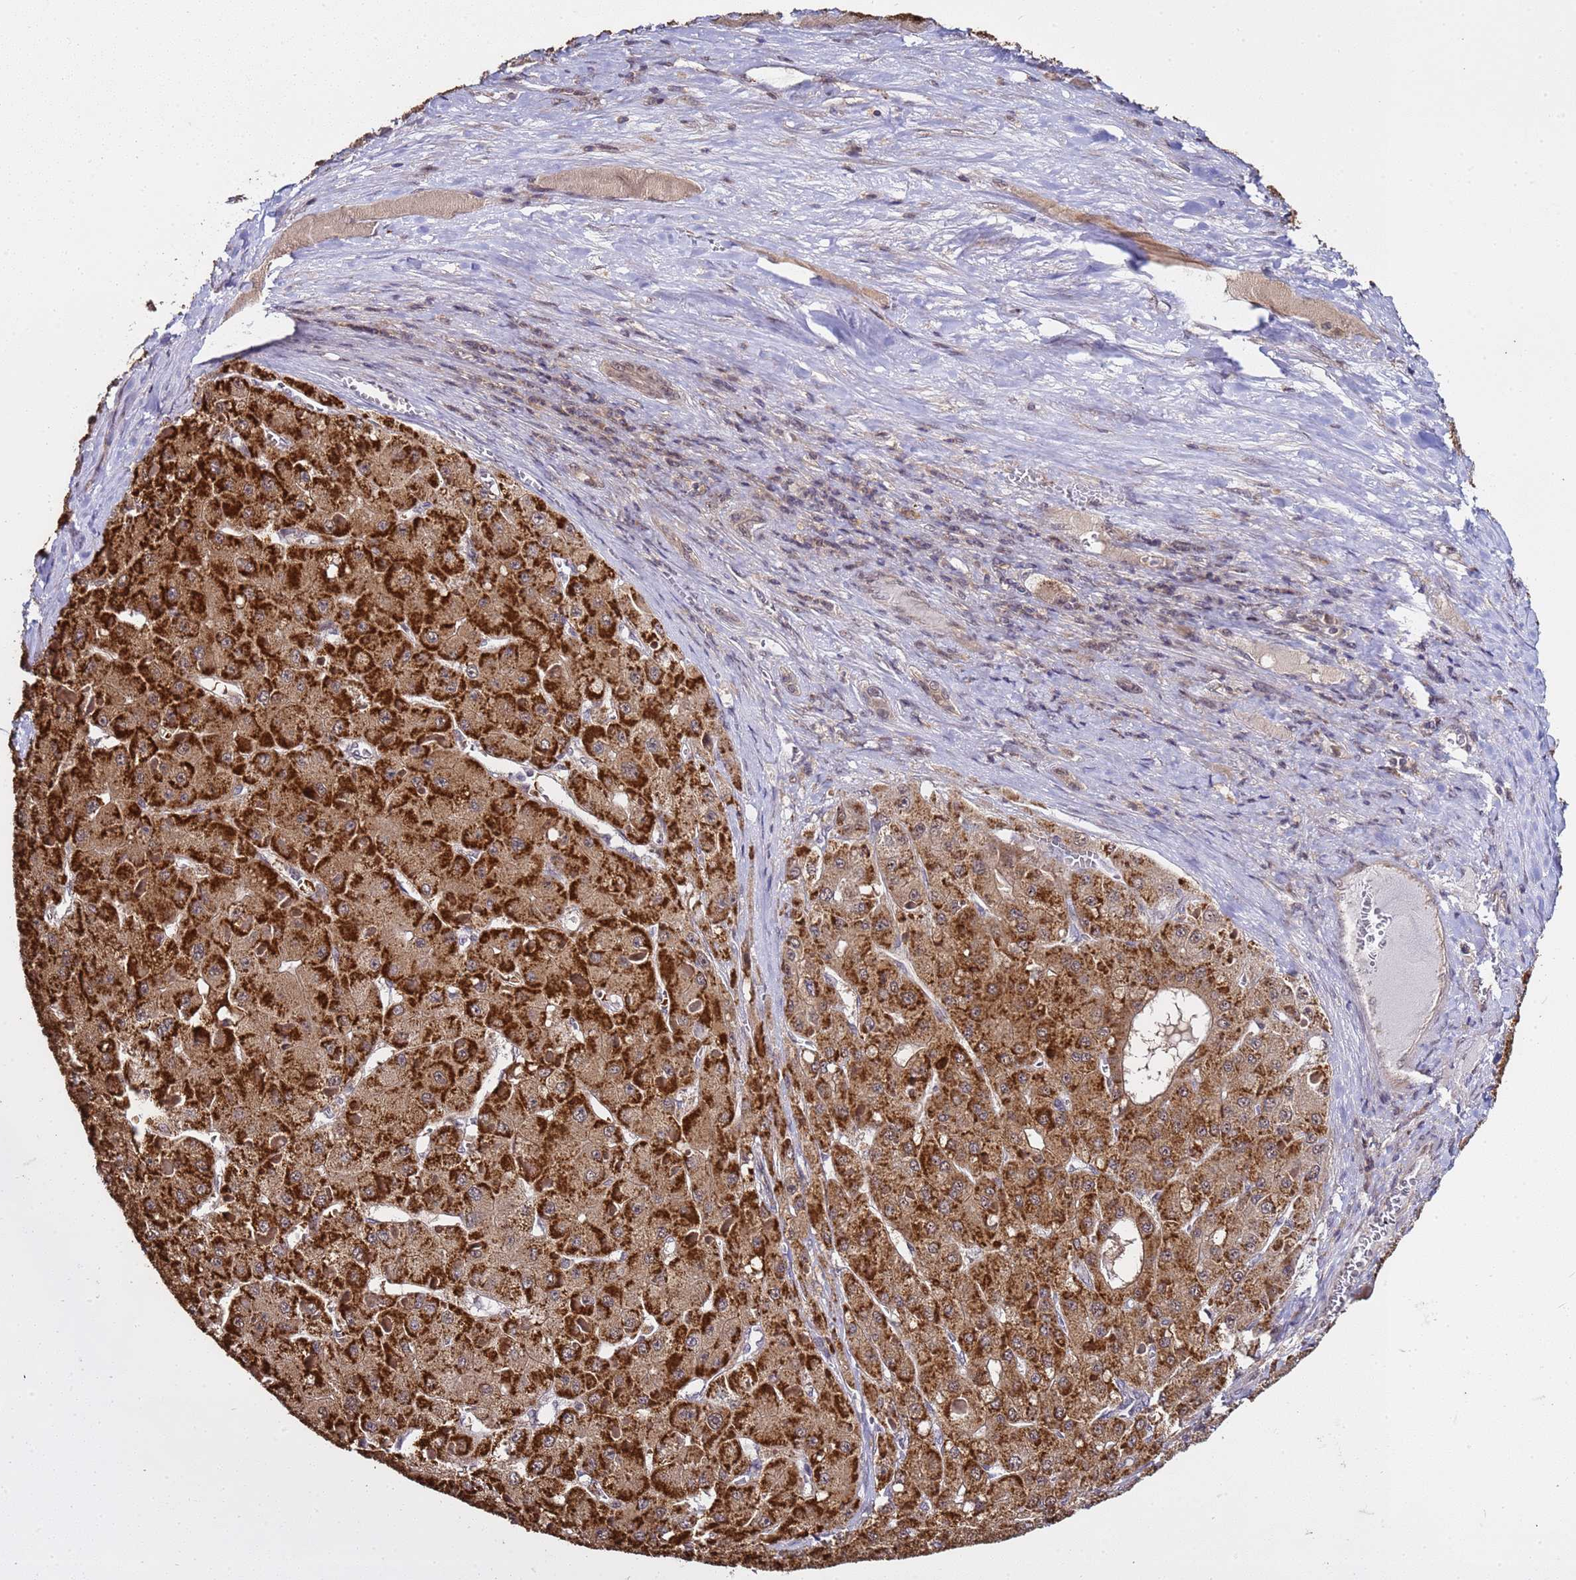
{"staining": {"intensity": "strong", "quantity": ">75%", "location": "cytoplasmic/membranous"}, "tissue": "liver cancer", "cell_type": "Tumor cells", "image_type": "cancer", "snomed": [{"axis": "morphology", "description": "Carcinoma, Hepatocellular, NOS"}, {"axis": "topography", "description": "Liver"}], "caption": "There is high levels of strong cytoplasmic/membranous expression in tumor cells of liver hepatocellular carcinoma, as demonstrated by immunohistochemical staining (brown color).", "gene": "GEN1", "patient": {"sex": "female", "age": 73}}